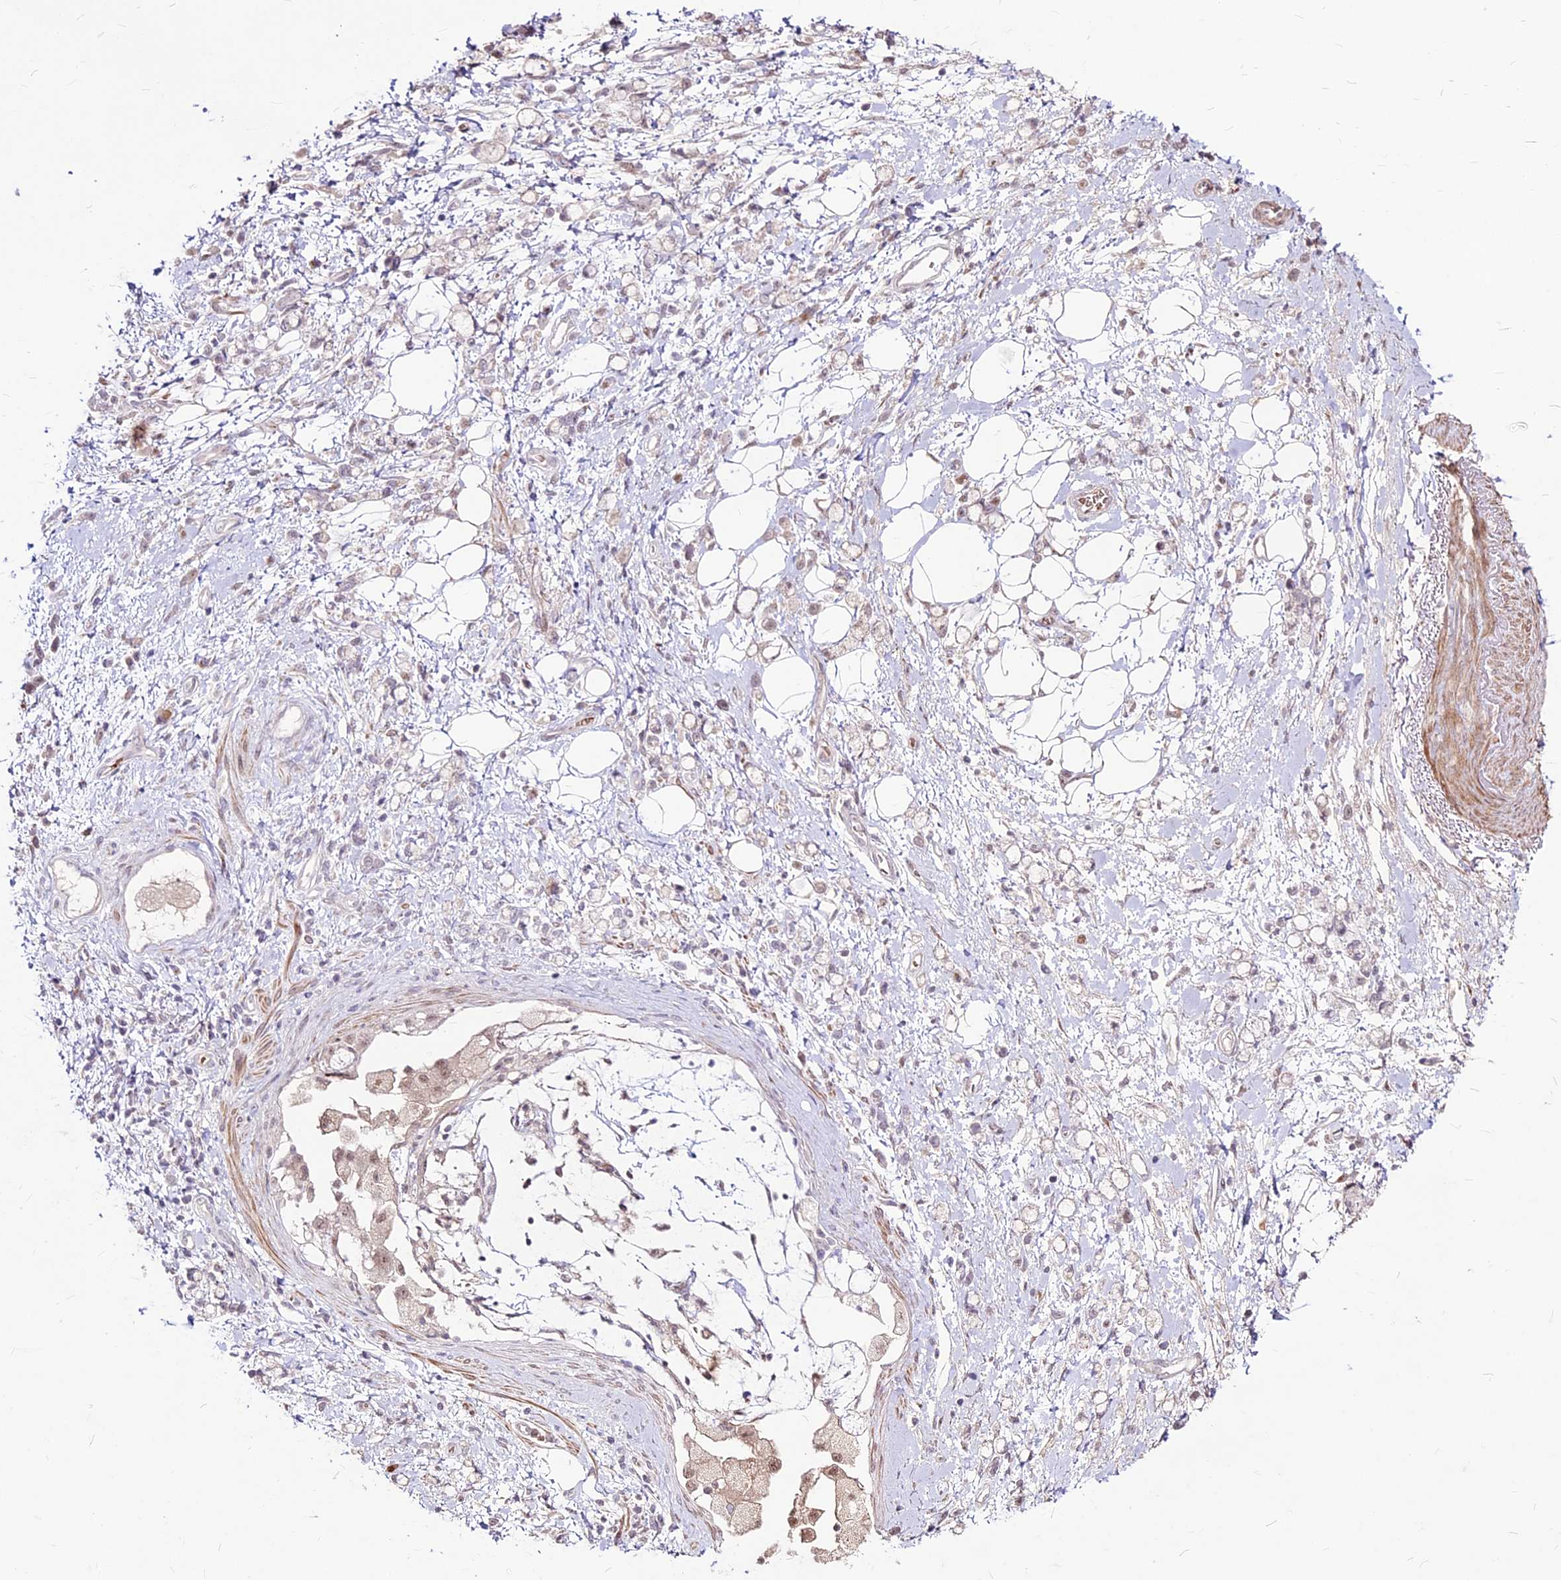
{"staining": {"intensity": "weak", "quantity": "<25%", "location": "nuclear"}, "tissue": "stomach cancer", "cell_type": "Tumor cells", "image_type": "cancer", "snomed": [{"axis": "morphology", "description": "Adenocarcinoma, NOS"}, {"axis": "topography", "description": "Stomach"}], "caption": "DAB (3,3'-diaminobenzidine) immunohistochemical staining of stomach cancer reveals no significant positivity in tumor cells.", "gene": "SUSD3", "patient": {"sex": "female", "age": 60}}